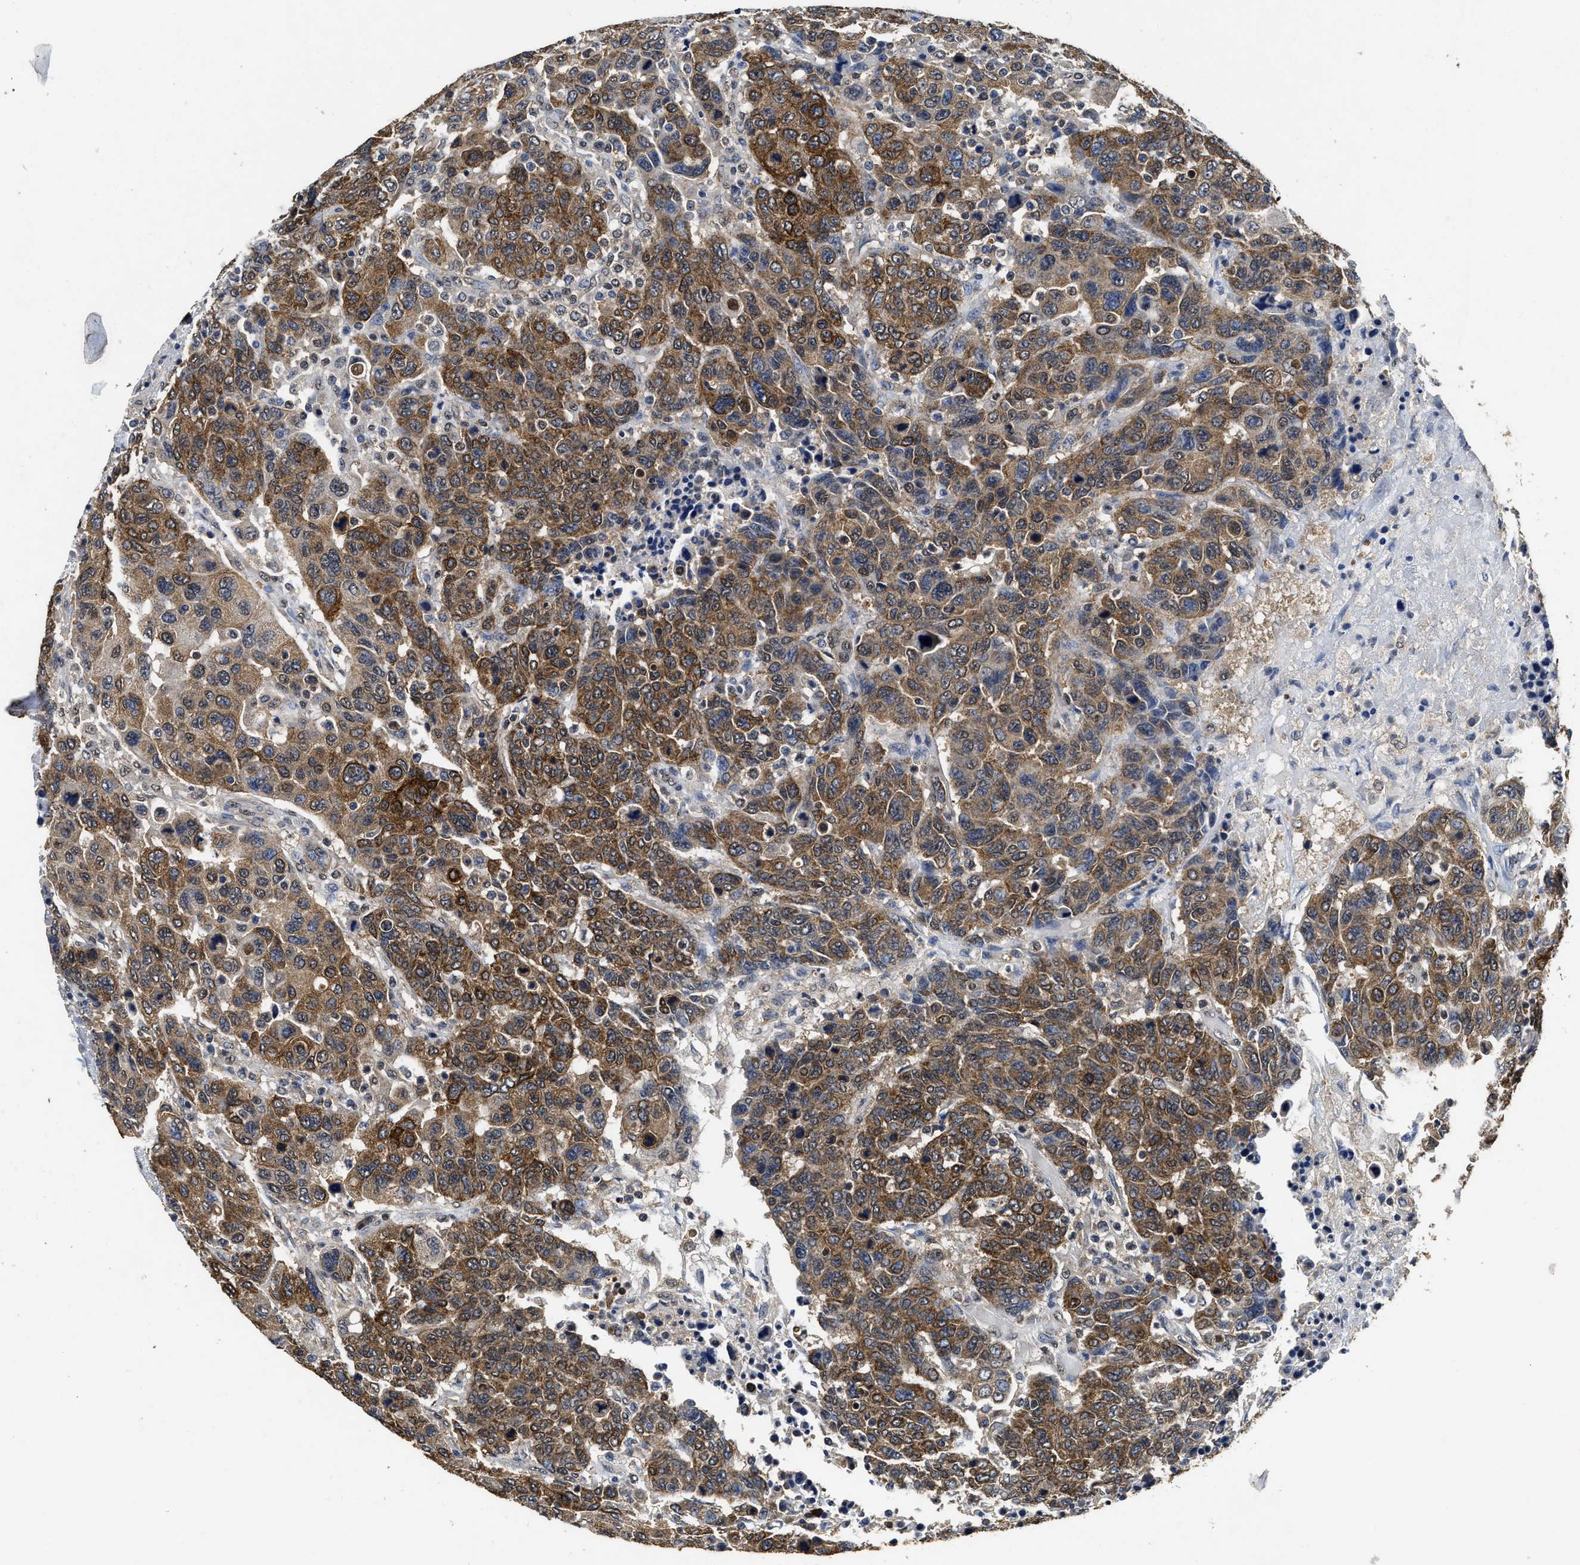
{"staining": {"intensity": "moderate", "quantity": ">75%", "location": "cytoplasmic/membranous"}, "tissue": "breast cancer", "cell_type": "Tumor cells", "image_type": "cancer", "snomed": [{"axis": "morphology", "description": "Duct carcinoma"}, {"axis": "topography", "description": "Breast"}], "caption": "This photomicrograph demonstrates breast cancer (infiltrating ductal carcinoma) stained with immunohistochemistry (IHC) to label a protein in brown. The cytoplasmic/membranous of tumor cells show moderate positivity for the protein. Nuclei are counter-stained blue.", "gene": "CTNNA1", "patient": {"sex": "female", "age": 37}}